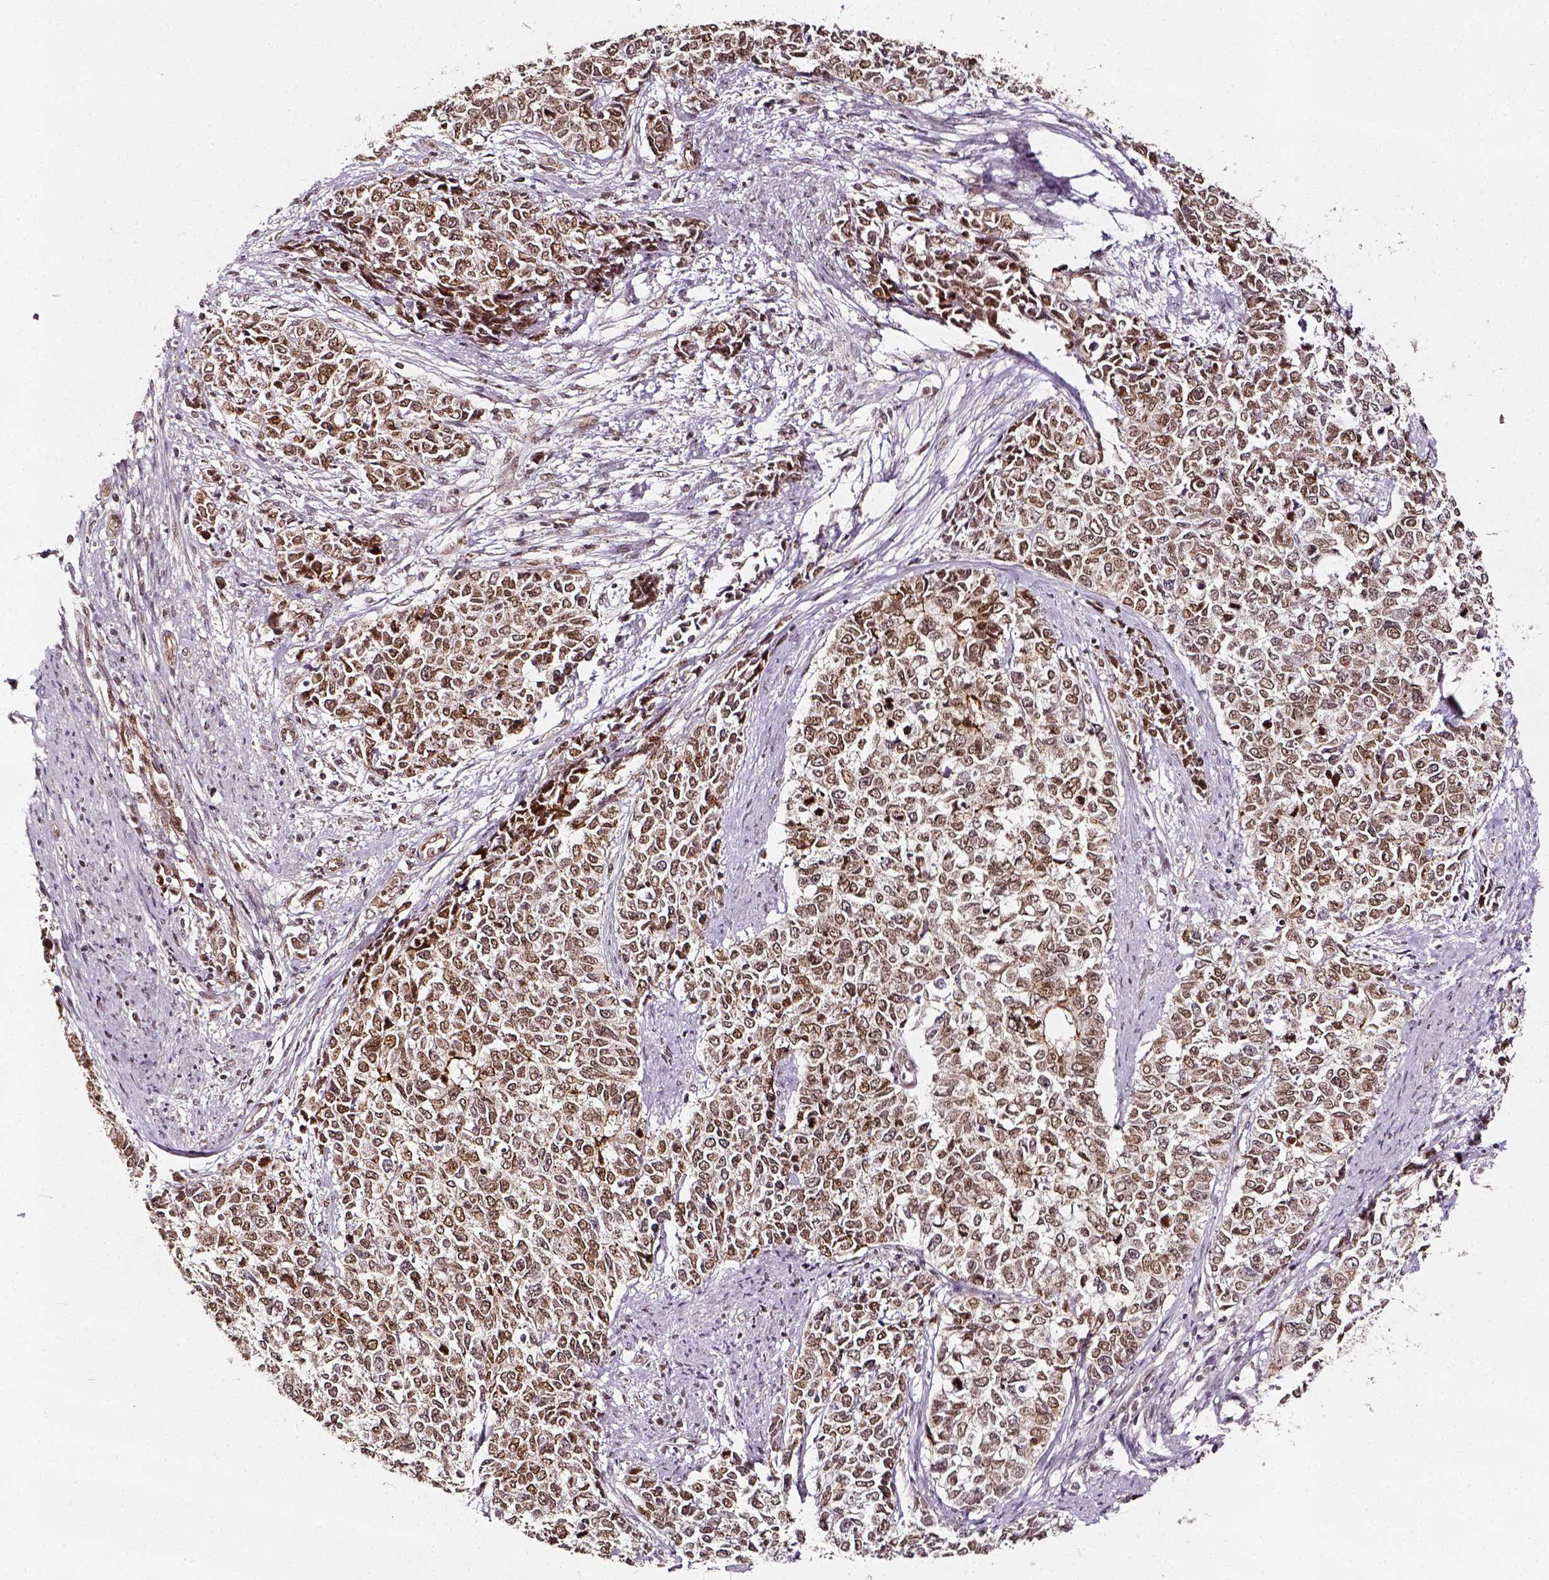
{"staining": {"intensity": "weak", "quantity": ">75%", "location": "nuclear"}, "tissue": "cervical cancer", "cell_type": "Tumor cells", "image_type": "cancer", "snomed": [{"axis": "morphology", "description": "Adenocarcinoma, NOS"}, {"axis": "topography", "description": "Cervix"}], "caption": "This is an image of immunohistochemistry staining of cervical cancer, which shows weak staining in the nuclear of tumor cells.", "gene": "NACC1", "patient": {"sex": "female", "age": 63}}